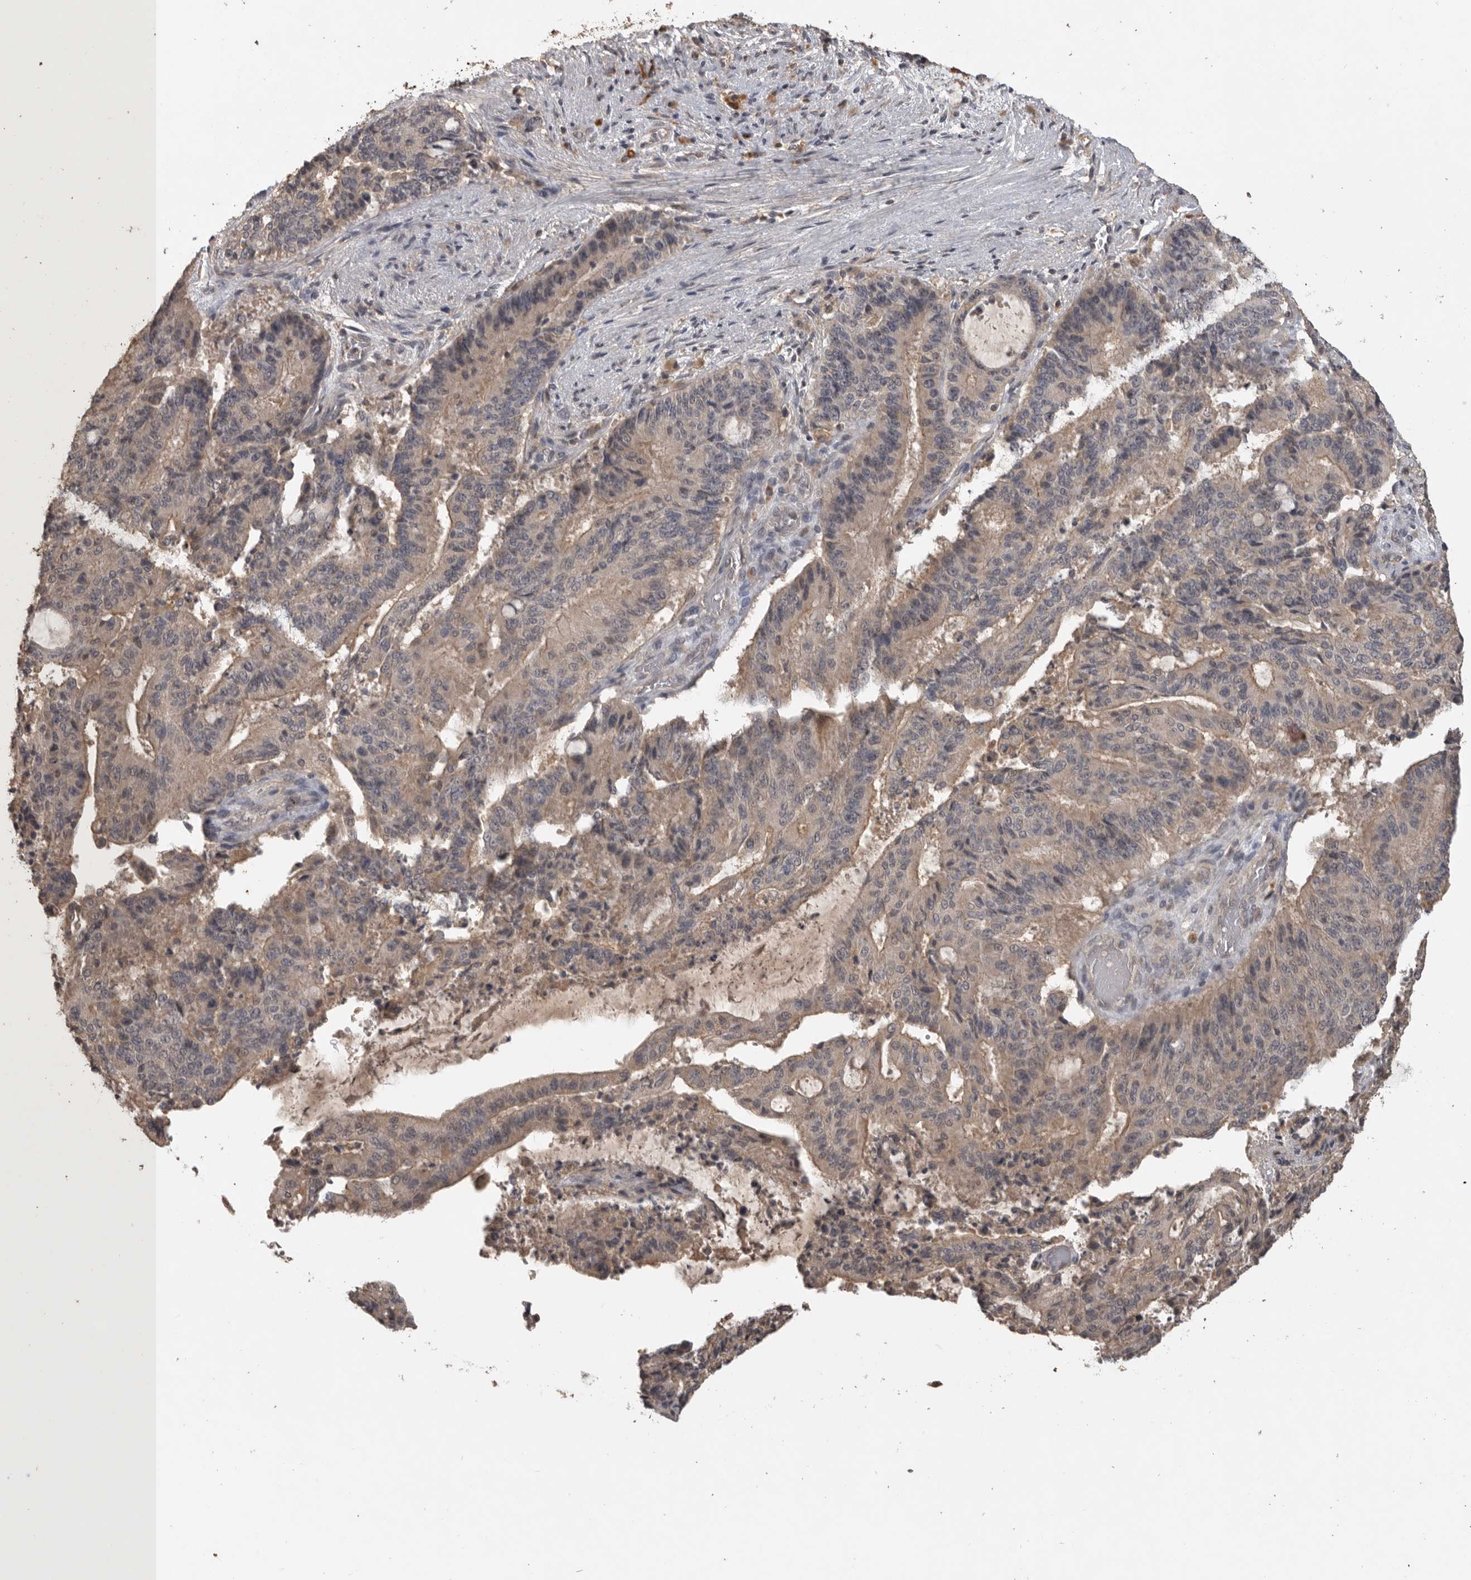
{"staining": {"intensity": "weak", "quantity": ">75%", "location": "cytoplasmic/membranous"}, "tissue": "liver cancer", "cell_type": "Tumor cells", "image_type": "cancer", "snomed": [{"axis": "morphology", "description": "Normal tissue, NOS"}, {"axis": "morphology", "description": "Cholangiocarcinoma"}, {"axis": "topography", "description": "Liver"}, {"axis": "topography", "description": "Peripheral nerve tissue"}], "caption": "Liver cholangiocarcinoma stained with DAB (3,3'-diaminobenzidine) immunohistochemistry shows low levels of weak cytoplasmic/membranous positivity in about >75% of tumor cells. Using DAB (3,3'-diaminobenzidine) (brown) and hematoxylin (blue) stains, captured at high magnification using brightfield microscopy.", "gene": "ADAMTS4", "patient": {"sex": "female", "age": 73}}